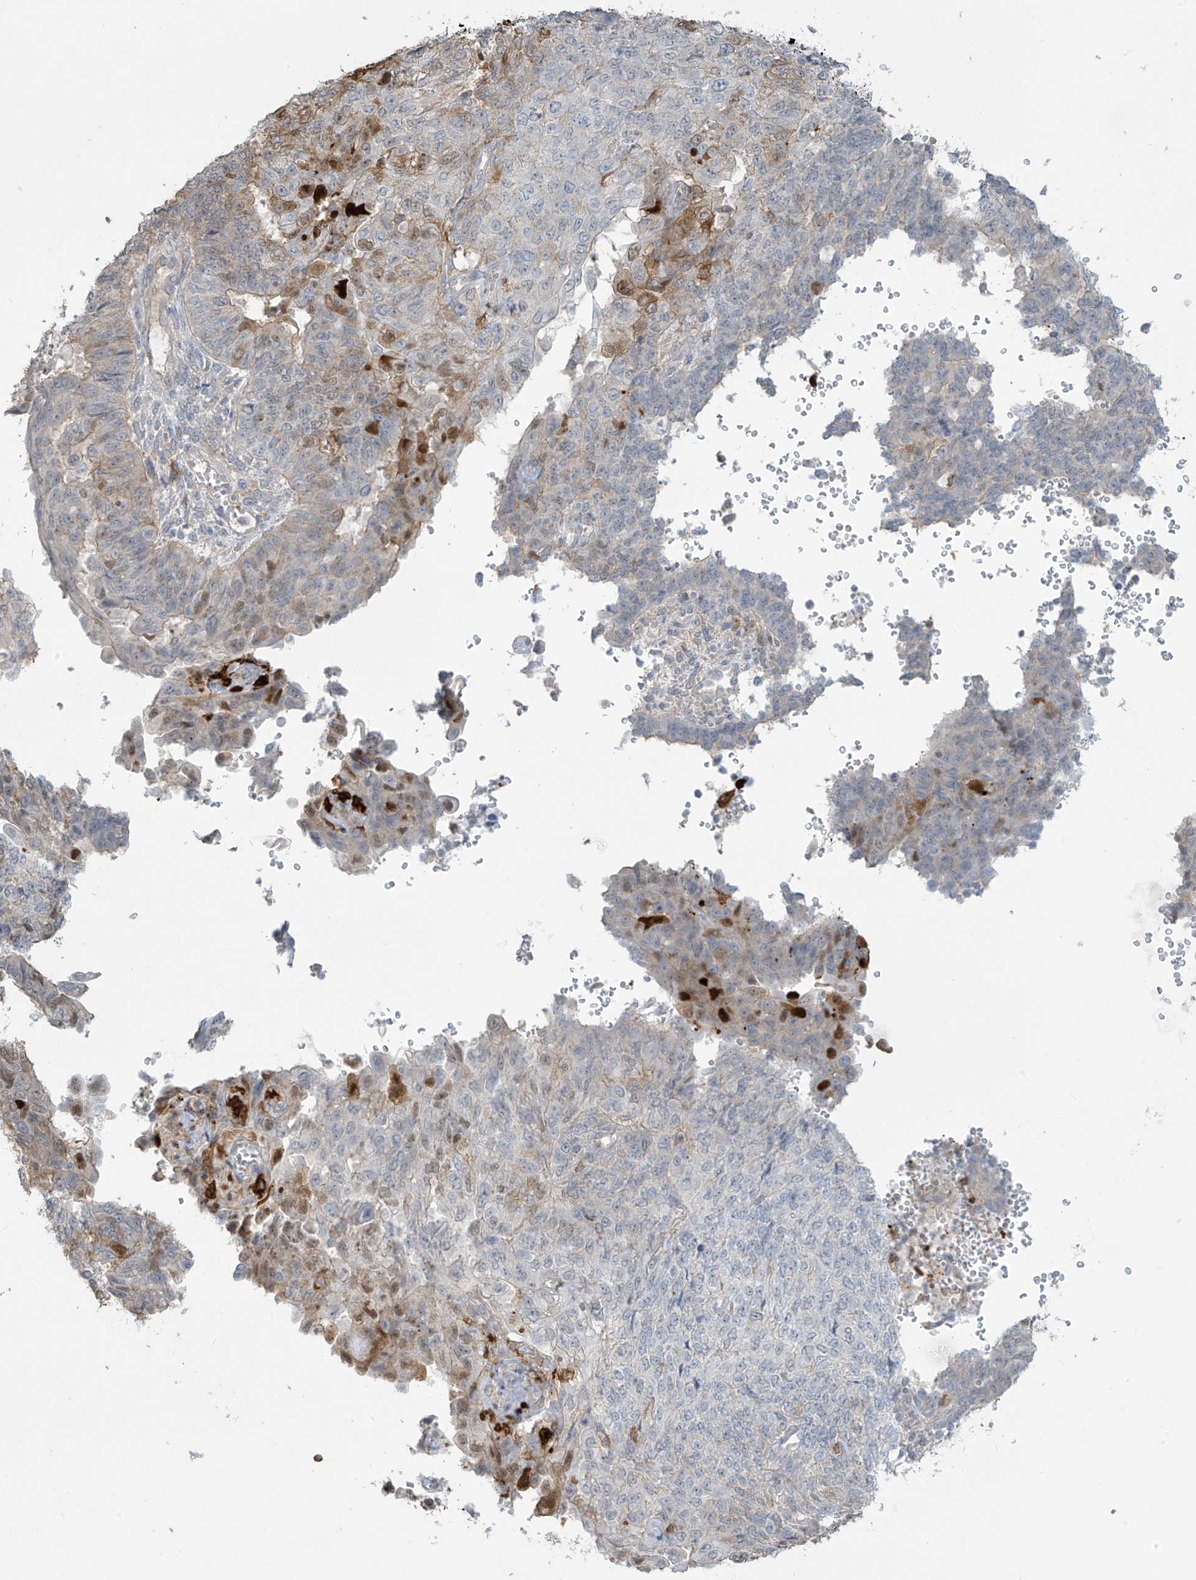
{"staining": {"intensity": "moderate", "quantity": "<25%", "location": "cytoplasmic/membranous,nuclear"}, "tissue": "endometrial cancer", "cell_type": "Tumor cells", "image_type": "cancer", "snomed": [{"axis": "morphology", "description": "Adenocarcinoma, NOS"}, {"axis": "topography", "description": "Endometrium"}], "caption": "High-magnification brightfield microscopy of adenocarcinoma (endometrial) stained with DAB (3,3'-diaminobenzidine) (brown) and counterstained with hematoxylin (blue). tumor cells exhibit moderate cytoplasmic/membranous and nuclear positivity is present in approximately<25% of cells. The protein of interest is shown in brown color, while the nuclei are stained blue.", "gene": "TAGAP", "patient": {"sex": "female", "age": 32}}